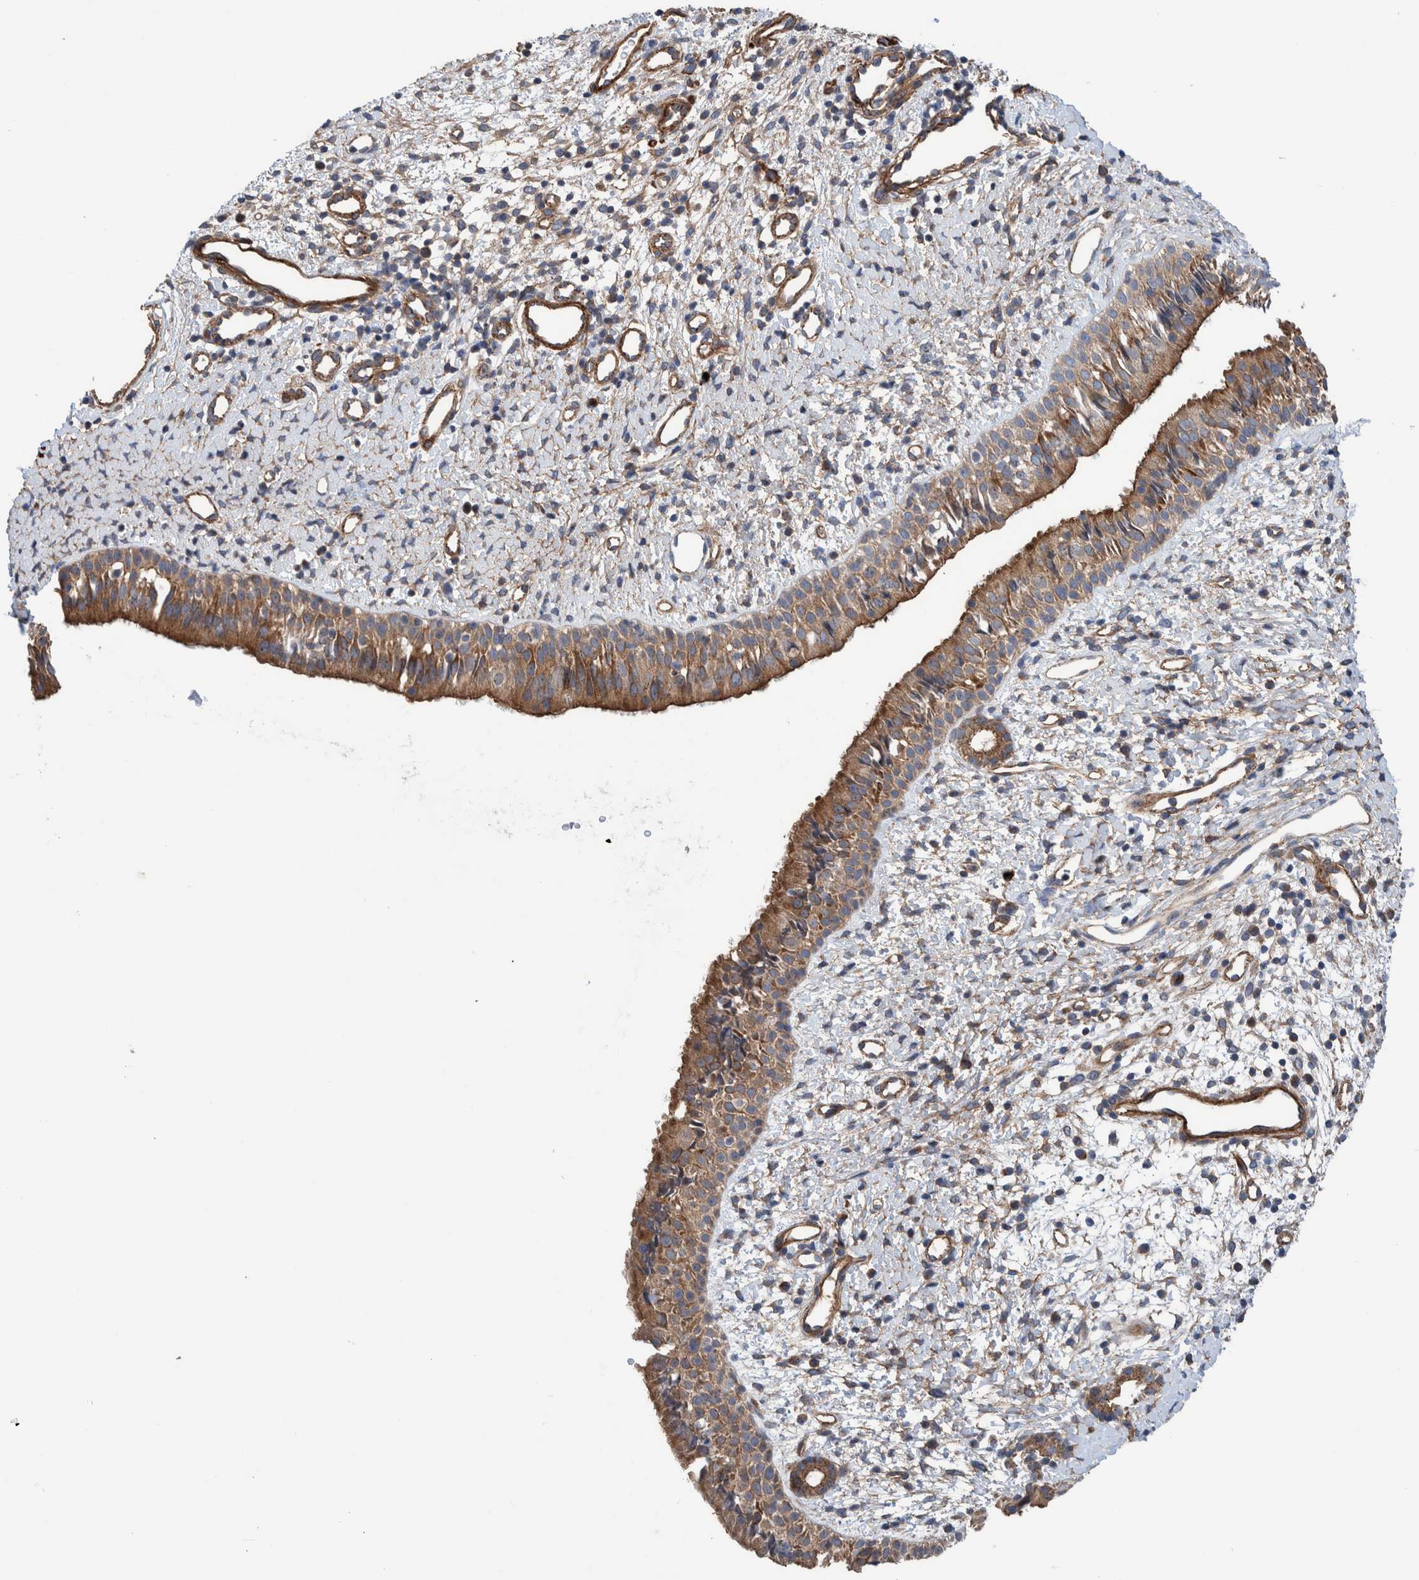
{"staining": {"intensity": "moderate", "quantity": ">75%", "location": "cytoplasmic/membranous"}, "tissue": "nasopharynx", "cell_type": "Respiratory epithelial cells", "image_type": "normal", "snomed": [{"axis": "morphology", "description": "Normal tissue, NOS"}, {"axis": "topography", "description": "Nasopharynx"}], "caption": "IHC of benign nasopharynx shows medium levels of moderate cytoplasmic/membranous expression in approximately >75% of respiratory epithelial cells.", "gene": "ENSG00000262660", "patient": {"sex": "male", "age": 22}}